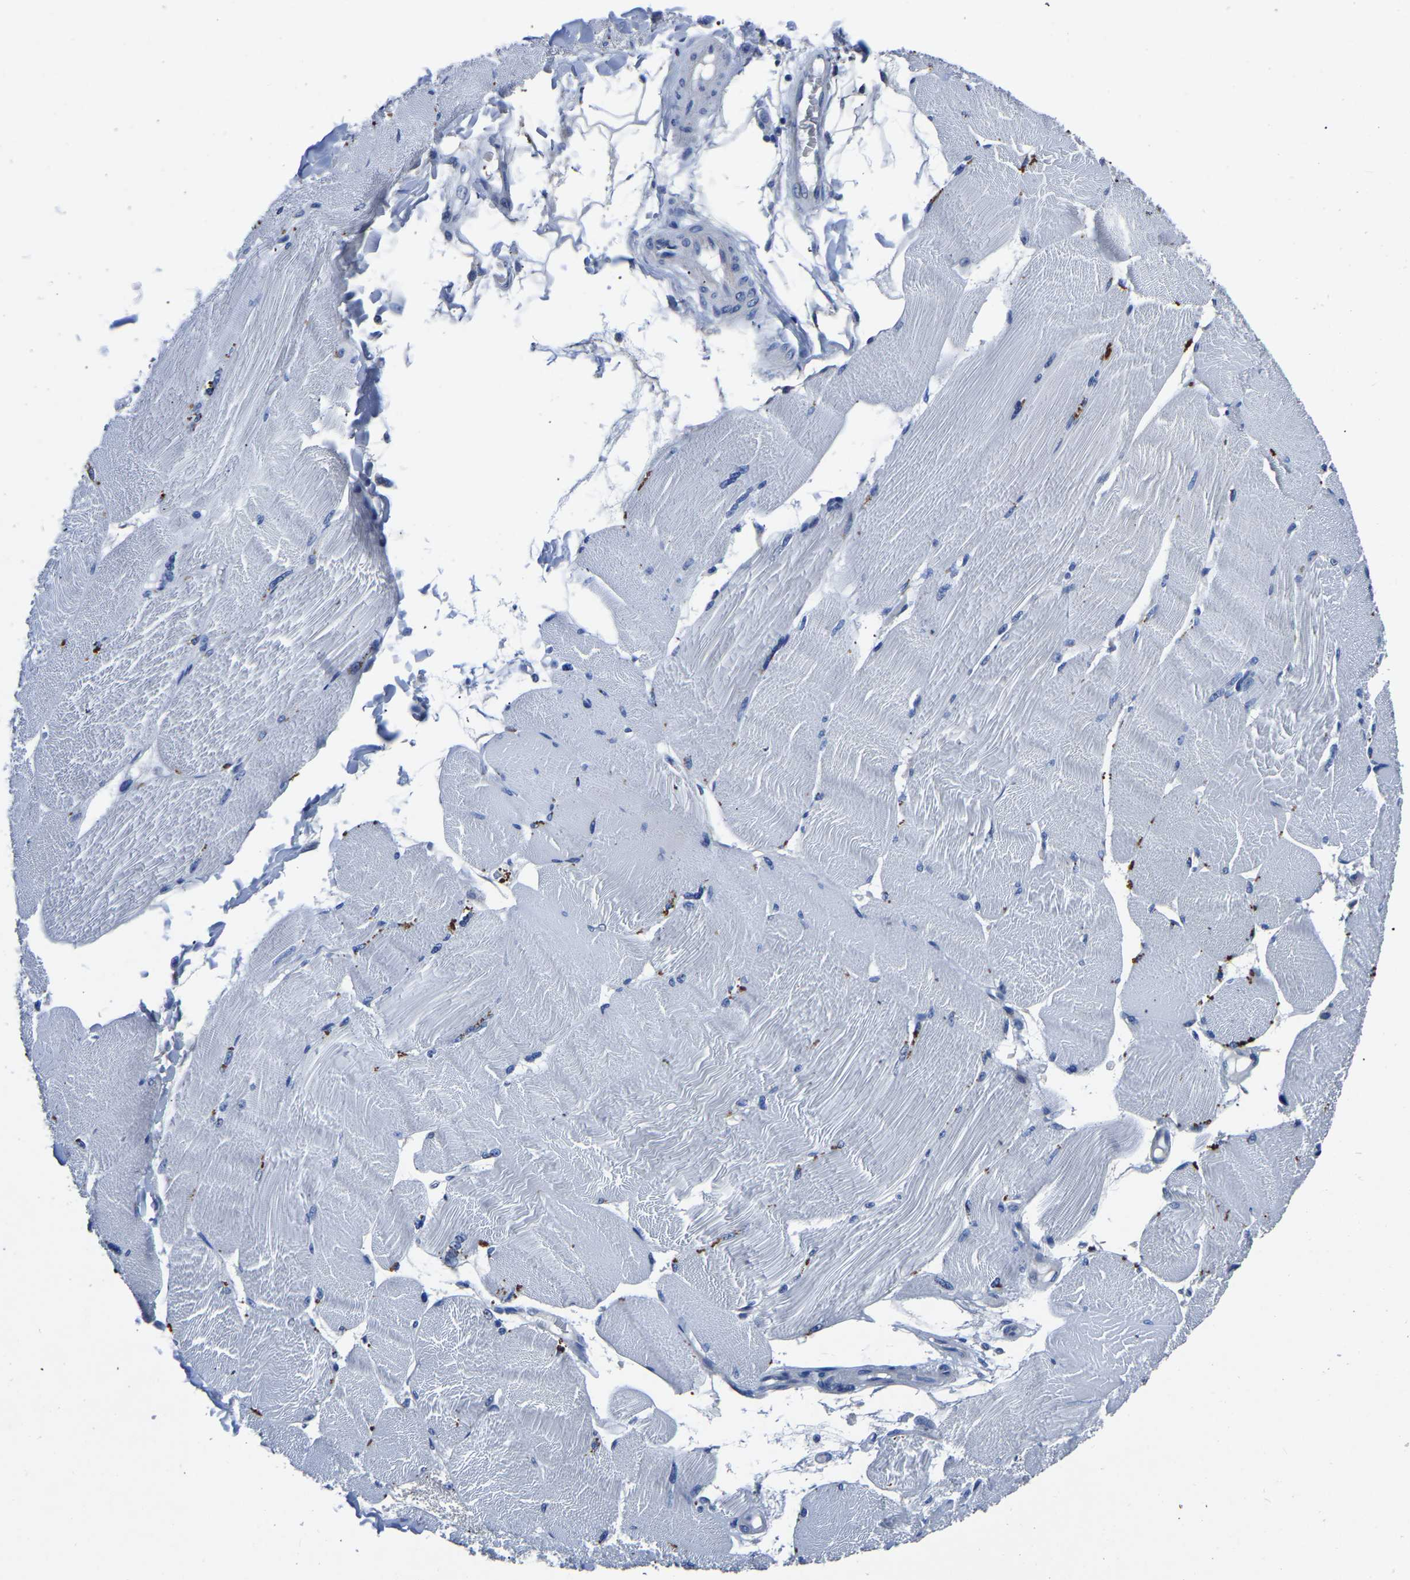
{"staining": {"intensity": "negative", "quantity": "none", "location": "none"}, "tissue": "skeletal muscle", "cell_type": "Myocytes", "image_type": "normal", "snomed": [{"axis": "morphology", "description": "Normal tissue, NOS"}, {"axis": "topography", "description": "Skin"}, {"axis": "topography", "description": "Skeletal muscle"}], "caption": "The immunohistochemistry histopathology image has no significant expression in myocytes of skeletal muscle.", "gene": "FGD5", "patient": {"sex": "male", "age": 83}}